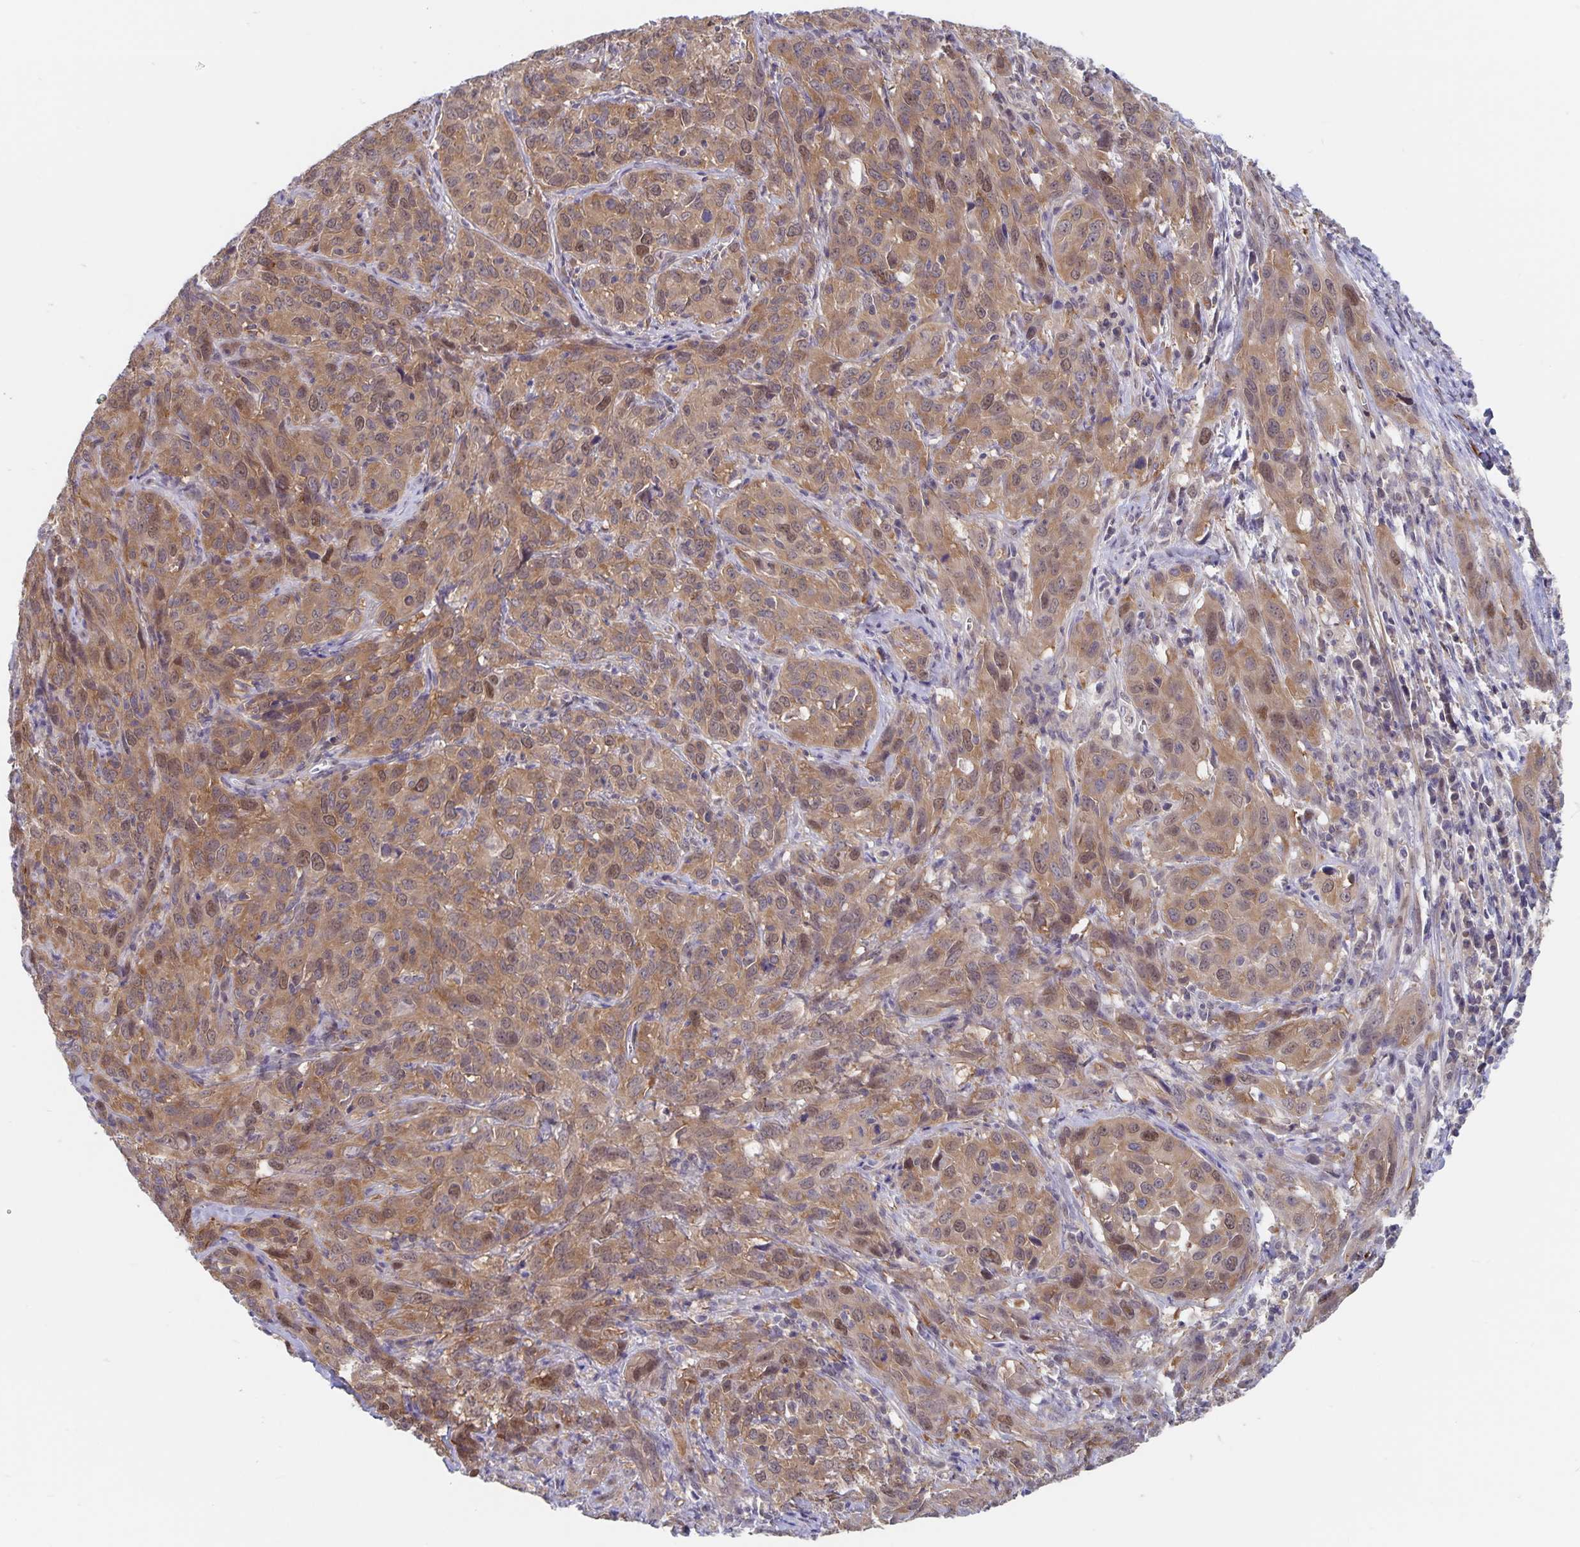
{"staining": {"intensity": "moderate", "quantity": ">75%", "location": "cytoplasmic/membranous,nuclear"}, "tissue": "cervical cancer", "cell_type": "Tumor cells", "image_type": "cancer", "snomed": [{"axis": "morphology", "description": "Squamous cell carcinoma, NOS"}, {"axis": "topography", "description": "Cervix"}], "caption": "Protein analysis of cervical squamous cell carcinoma tissue displays moderate cytoplasmic/membranous and nuclear staining in about >75% of tumor cells.", "gene": "BAG6", "patient": {"sex": "female", "age": 51}}